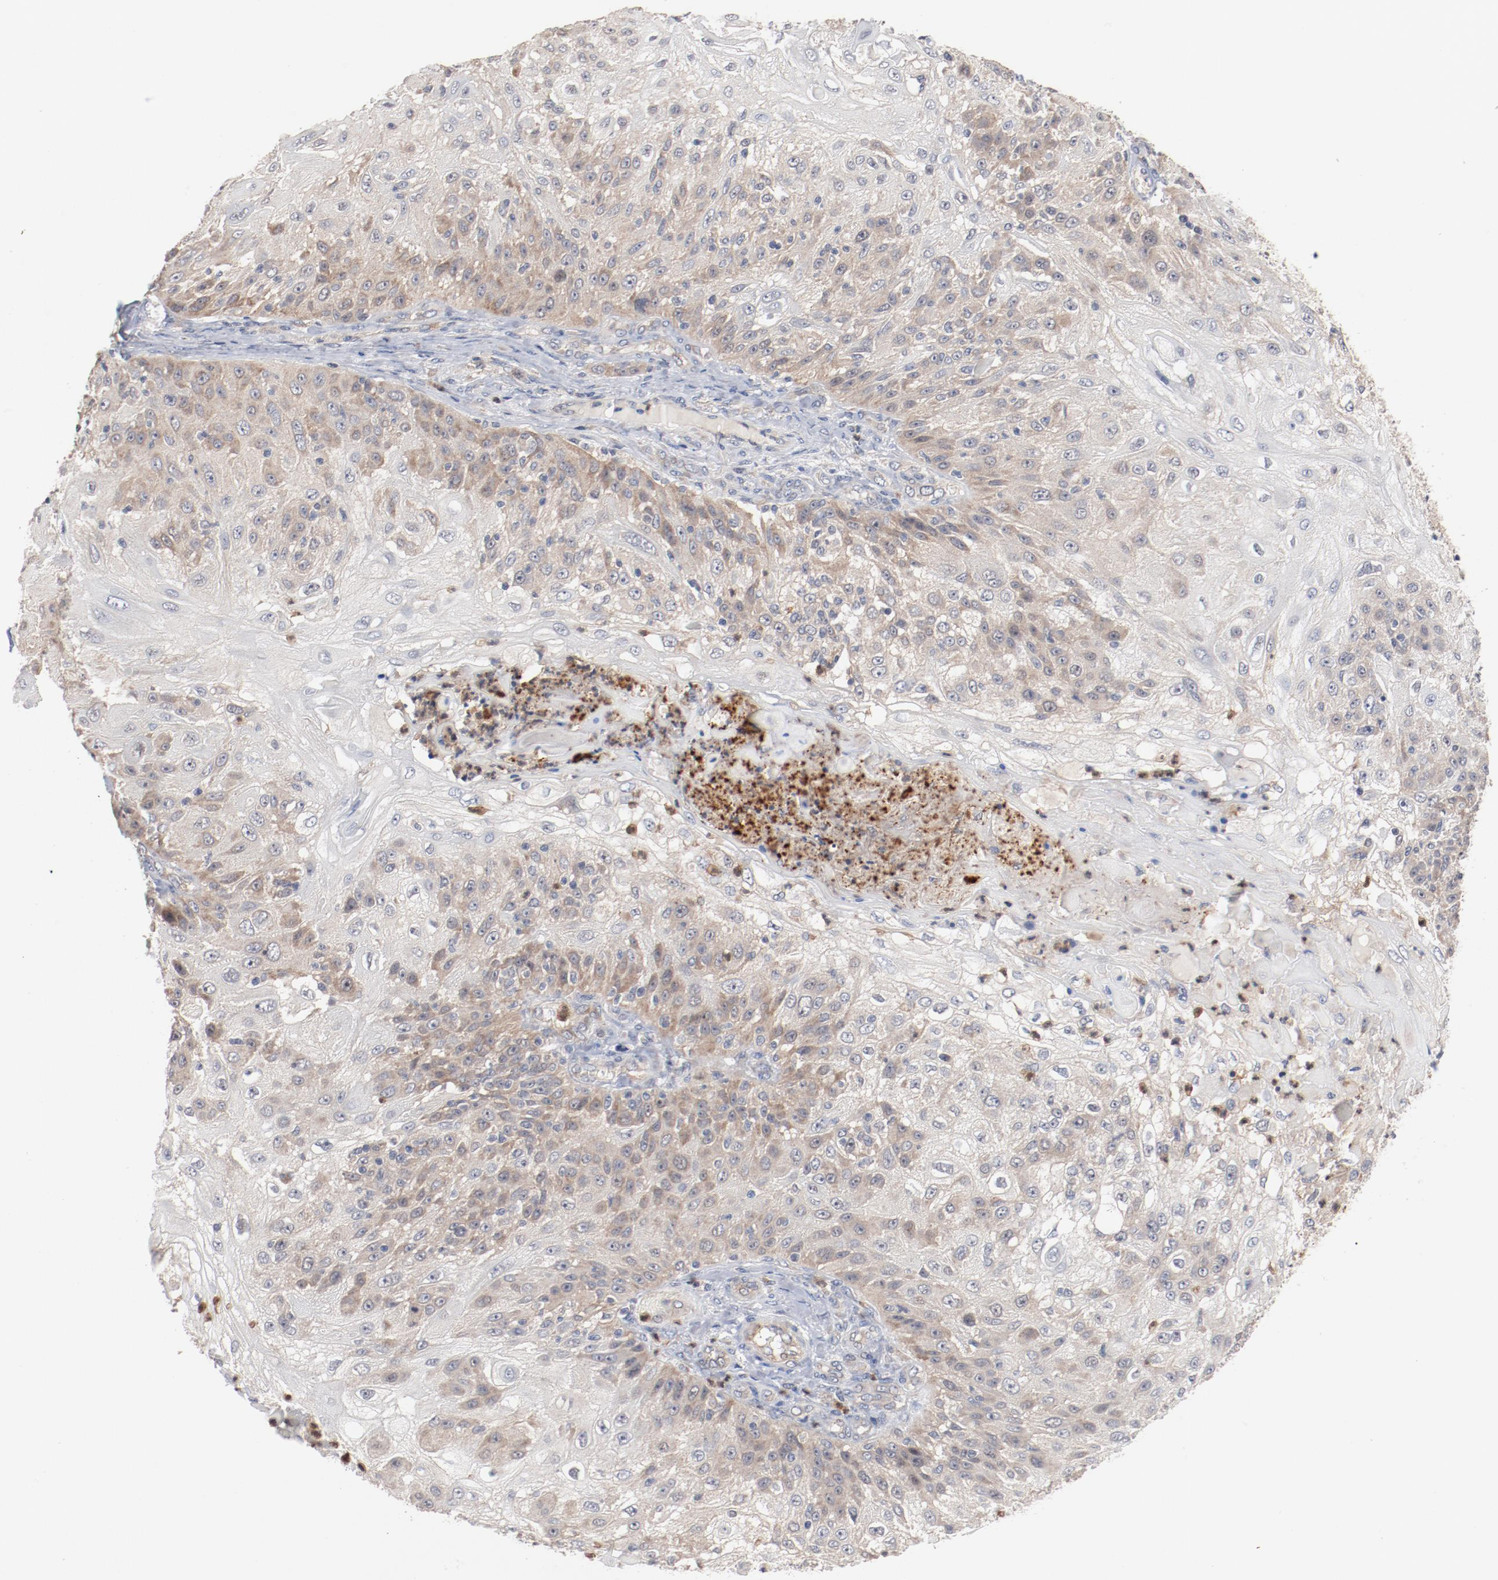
{"staining": {"intensity": "moderate", "quantity": "25%-75%", "location": "cytoplasmic/membranous"}, "tissue": "skin cancer", "cell_type": "Tumor cells", "image_type": "cancer", "snomed": [{"axis": "morphology", "description": "Normal tissue, NOS"}, {"axis": "morphology", "description": "Squamous cell carcinoma, NOS"}, {"axis": "topography", "description": "Skin"}], "caption": "A micrograph showing moderate cytoplasmic/membranous staining in approximately 25%-75% of tumor cells in skin cancer (squamous cell carcinoma), as visualized by brown immunohistochemical staining.", "gene": "RNASE11", "patient": {"sex": "female", "age": 83}}